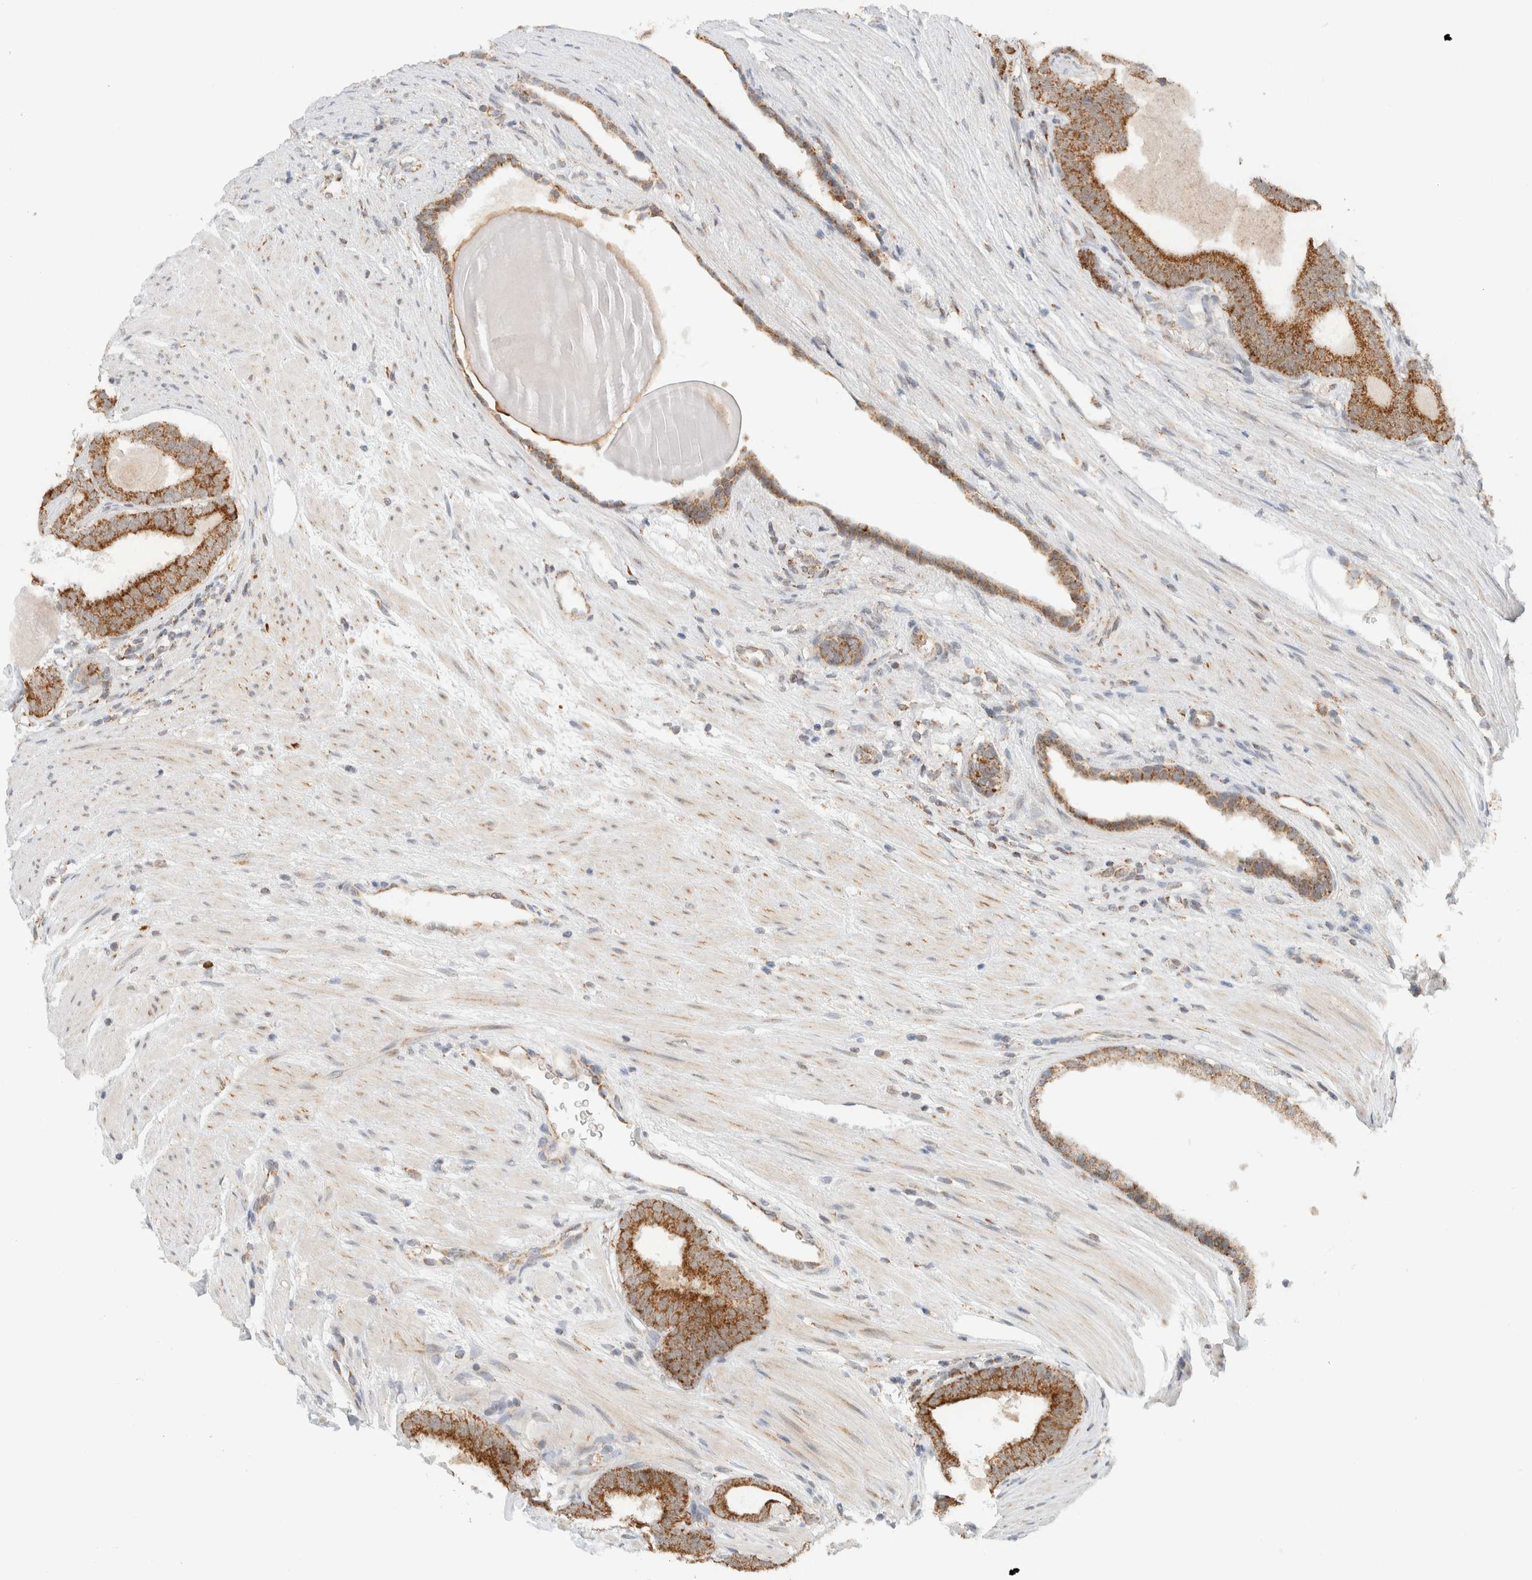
{"staining": {"intensity": "moderate", "quantity": ">75%", "location": "cytoplasmic/membranous"}, "tissue": "prostate cancer", "cell_type": "Tumor cells", "image_type": "cancer", "snomed": [{"axis": "morphology", "description": "Adenocarcinoma, High grade"}, {"axis": "topography", "description": "Prostate"}], "caption": "Prostate cancer was stained to show a protein in brown. There is medium levels of moderate cytoplasmic/membranous staining in about >75% of tumor cells.", "gene": "MRPL41", "patient": {"sex": "male", "age": 60}}